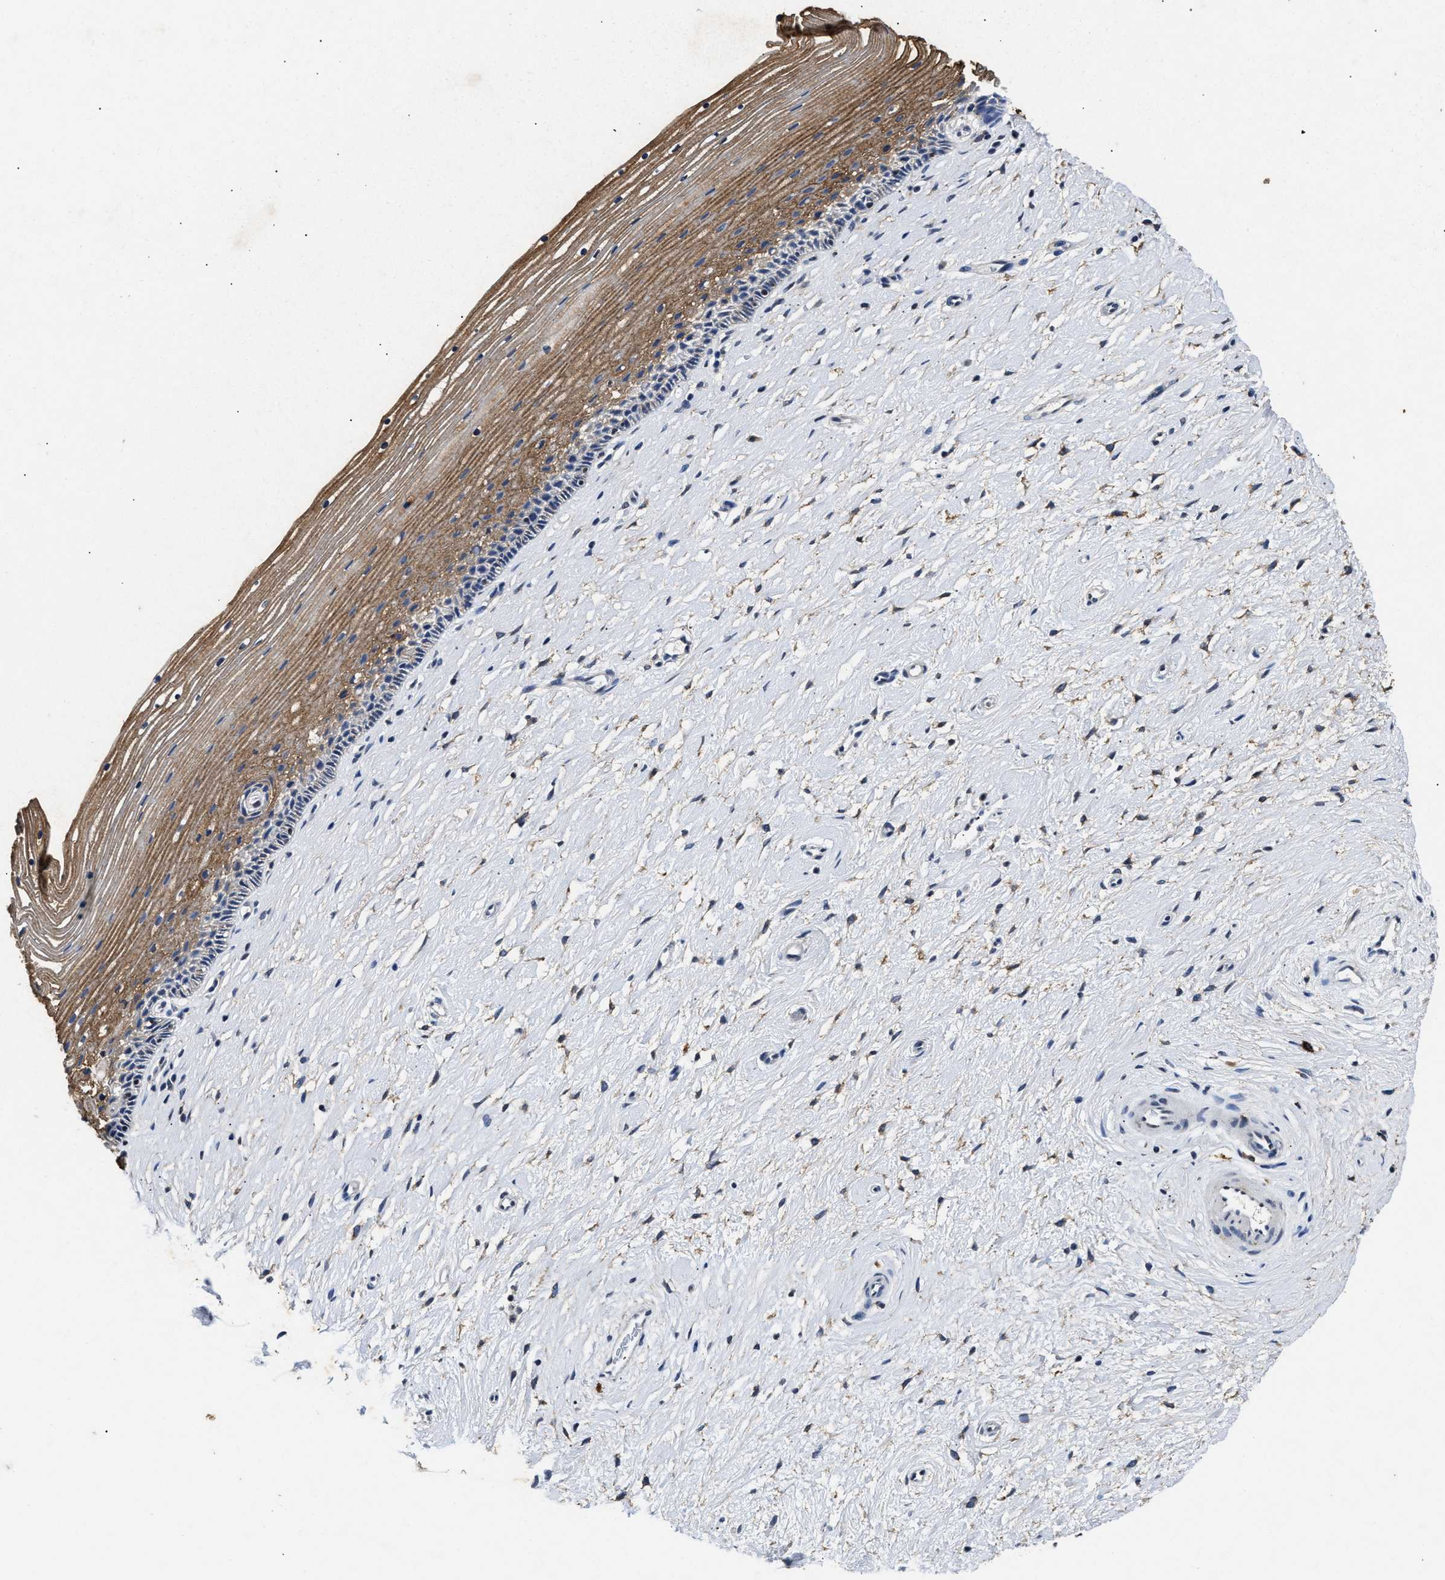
{"staining": {"intensity": "moderate", "quantity": "25%-75%", "location": "cytoplasmic/membranous"}, "tissue": "cervix", "cell_type": "Squamous epithelial cells", "image_type": "normal", "snomed": [{"axis": "morphology", "description": "Normal tissue, NOS"}, {"axis": "topography", "description": "Cervix"}], "caption": "DAB immunohistochemical staining of benign human cervix shows moderate cytoplasmic/membranous protein staining in approximately 25%-75% of squamous epithelial cells.", "gene": "ACOX1", "patient": {"sex": "female", "age": 39}}